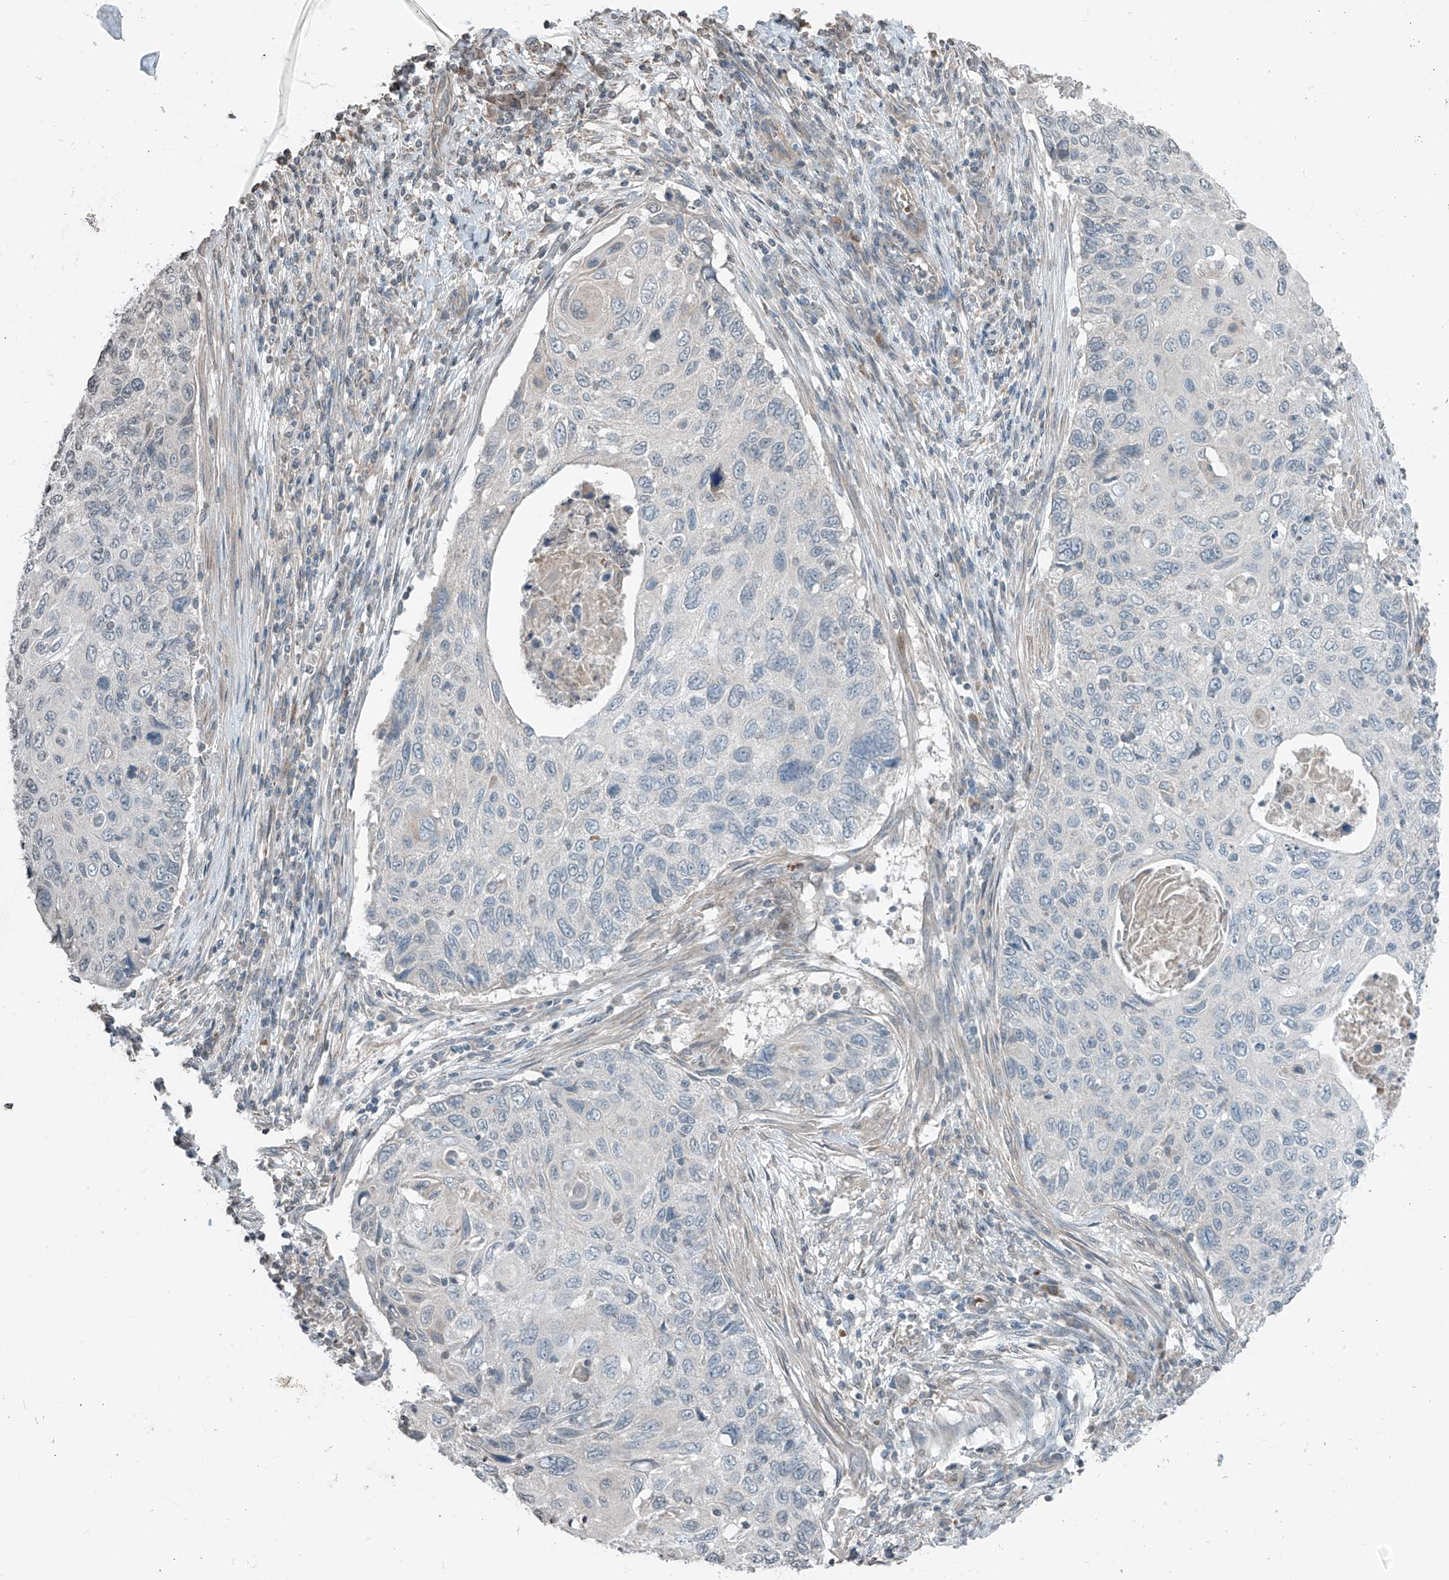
{"staining": {"intensity": "negative", "quantity": "none", "location": "none"}, "tissue": "cervical cancer", "cell_type": "Tumor cells", "image_type": "cancer", "snomed": [{"axis": "morphology", "description": "Squamous cell carcinoma, NOS"}, {"axis": "topography", "description": "Cervix"}], "caption": "Immunohistochemistry photomicrograph of neoplastic tissue: human cervical cancer (squamous cell carcinoma) stained with DAB shows no significant protein positivity in tumor cells. (Brightfield microscopy of DAB (3,3'-diaminobenzidine) immunohistochemistry (IHC) at high magnification).", "gene": "HOXA11", "patient": {"sex": "female", "age": 70}}